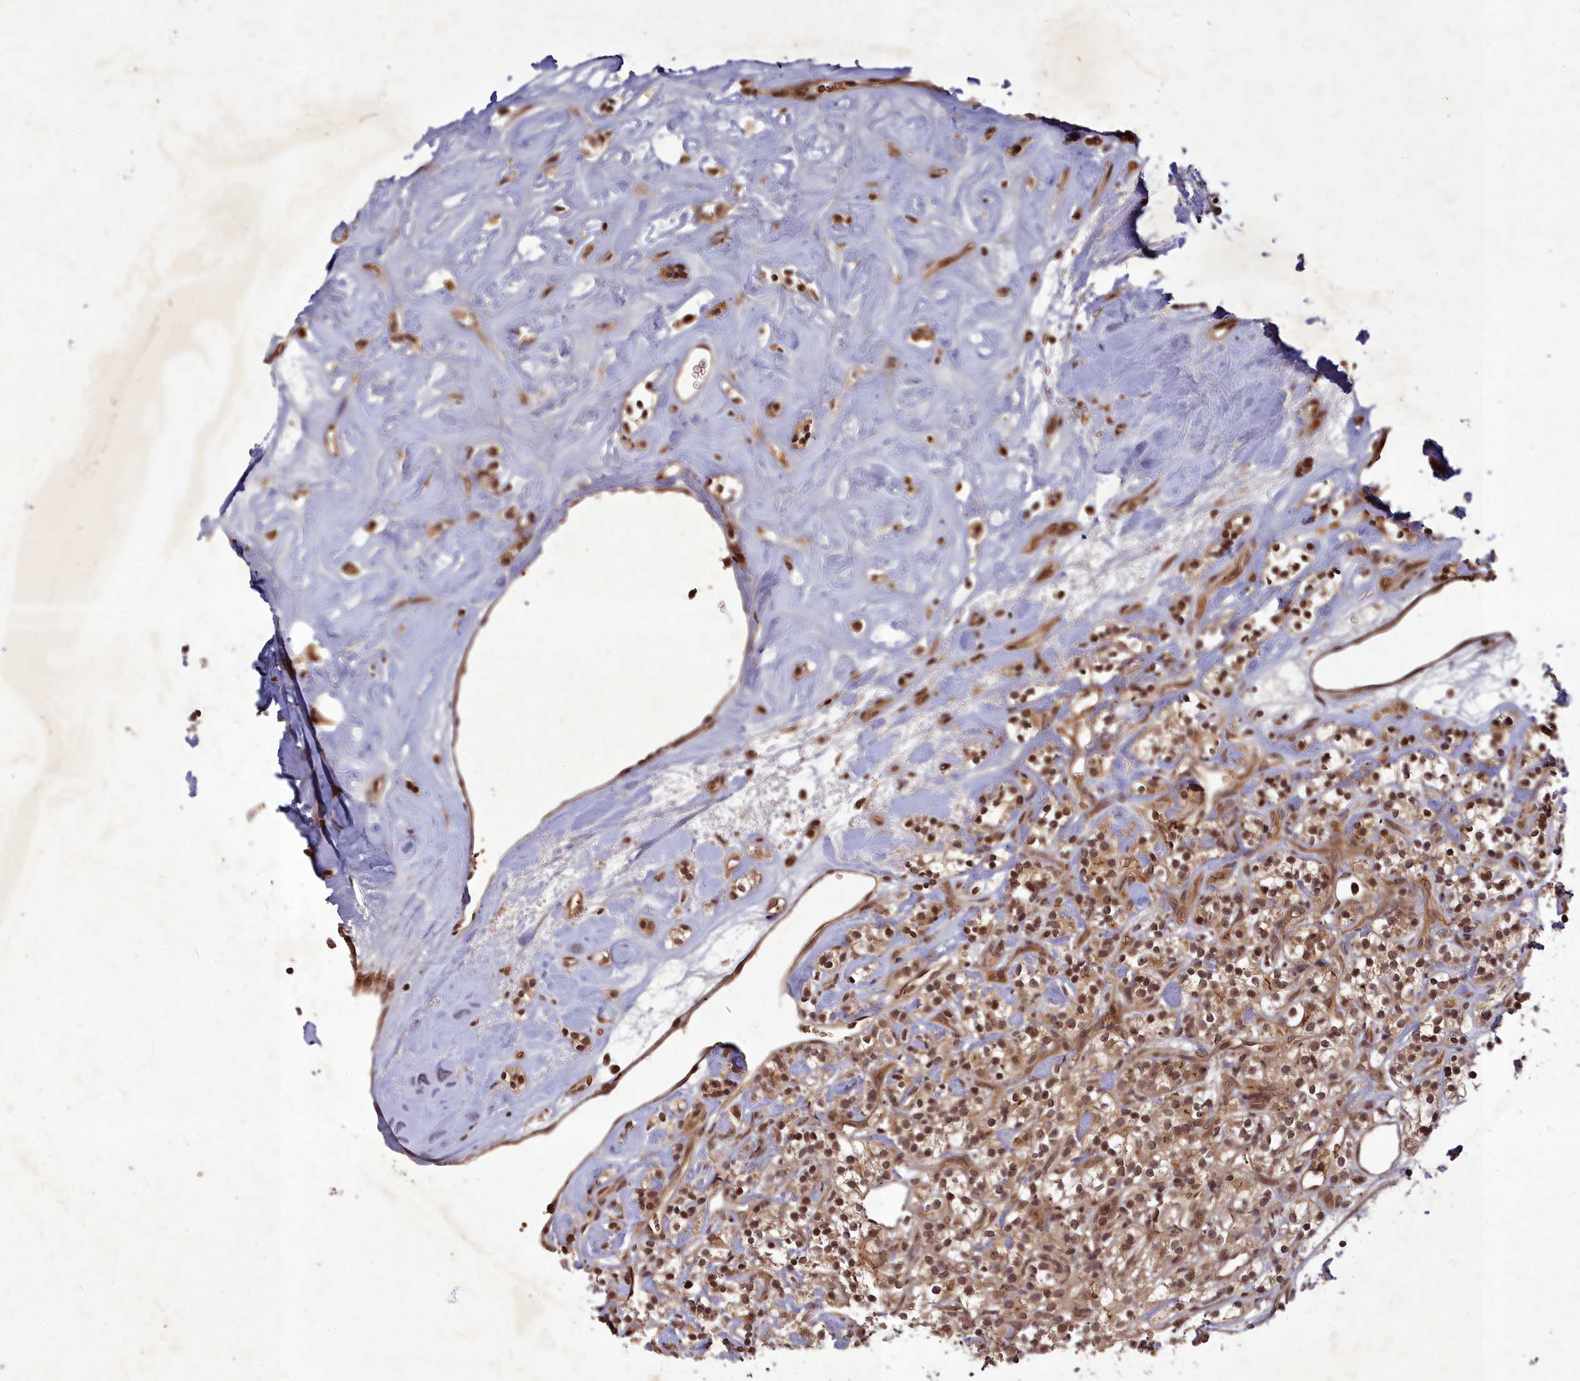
{"staining": {"intensity": "moderate", "quantity": ">75%", "location": "cytoplasmic/membranous,nuclear"}, "tissue": "renal cancer", "cell_type": "Tumor cells", "image_type": "cancer", "snomed": [{"axis": "morphology", "description": "Adenocarcinoma, NOS"}, {"axis": "topography", "description": "Kidney"}], "caption": "Immunohistochemistry of renal cancer exhibits medium levels of moderate cytoplasmic/membranous and nuclear expression in approximately >75% of tumor cells.", "gene": "SRMS", "patient": {"sex": "male", "age": 77}}